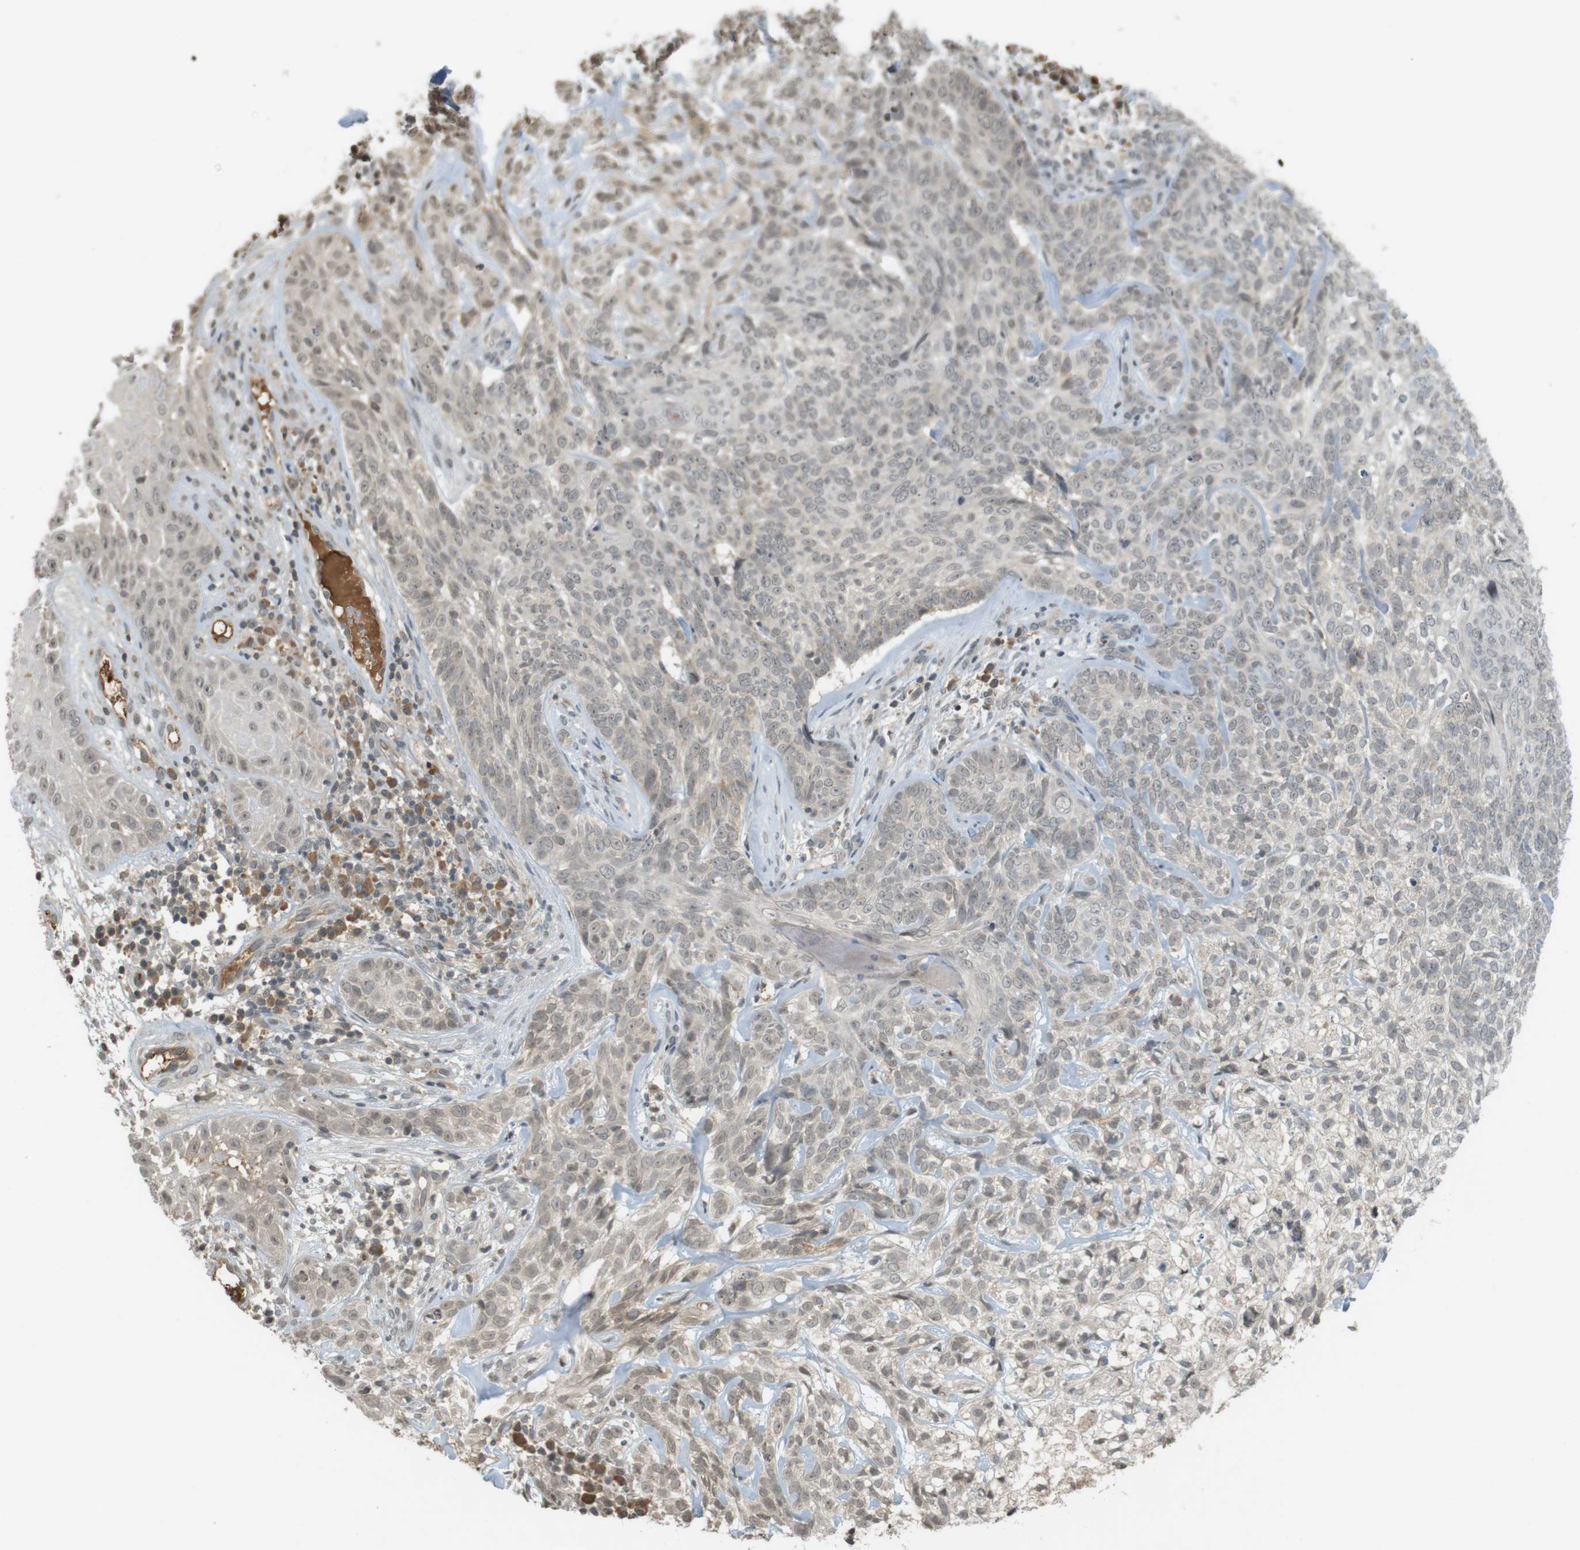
{"staining": {"intensity": "weak", "quantity": "<25%", "location": "cytoplasmic/membranous,nuclear"}, "tissue": "skin cancer", "cell_type": "Tumor cells", "image_type": "cancer", "snomed": [{"axis": "morphology", "description": "Basal cell carcinoma"}, {"axis": "topography", "description": "Skin"}], "caption": "A high-resolution histopathology image shows IHC staining of skin basal cell carcinoma, which exhibits no significant staining in tumor cells. The staining is performed using DAB brown chromogen with nuclei counter-stained in using hematoxylin.", "gene": "SRR", "patient": {"sex": "male", "age": 72}}